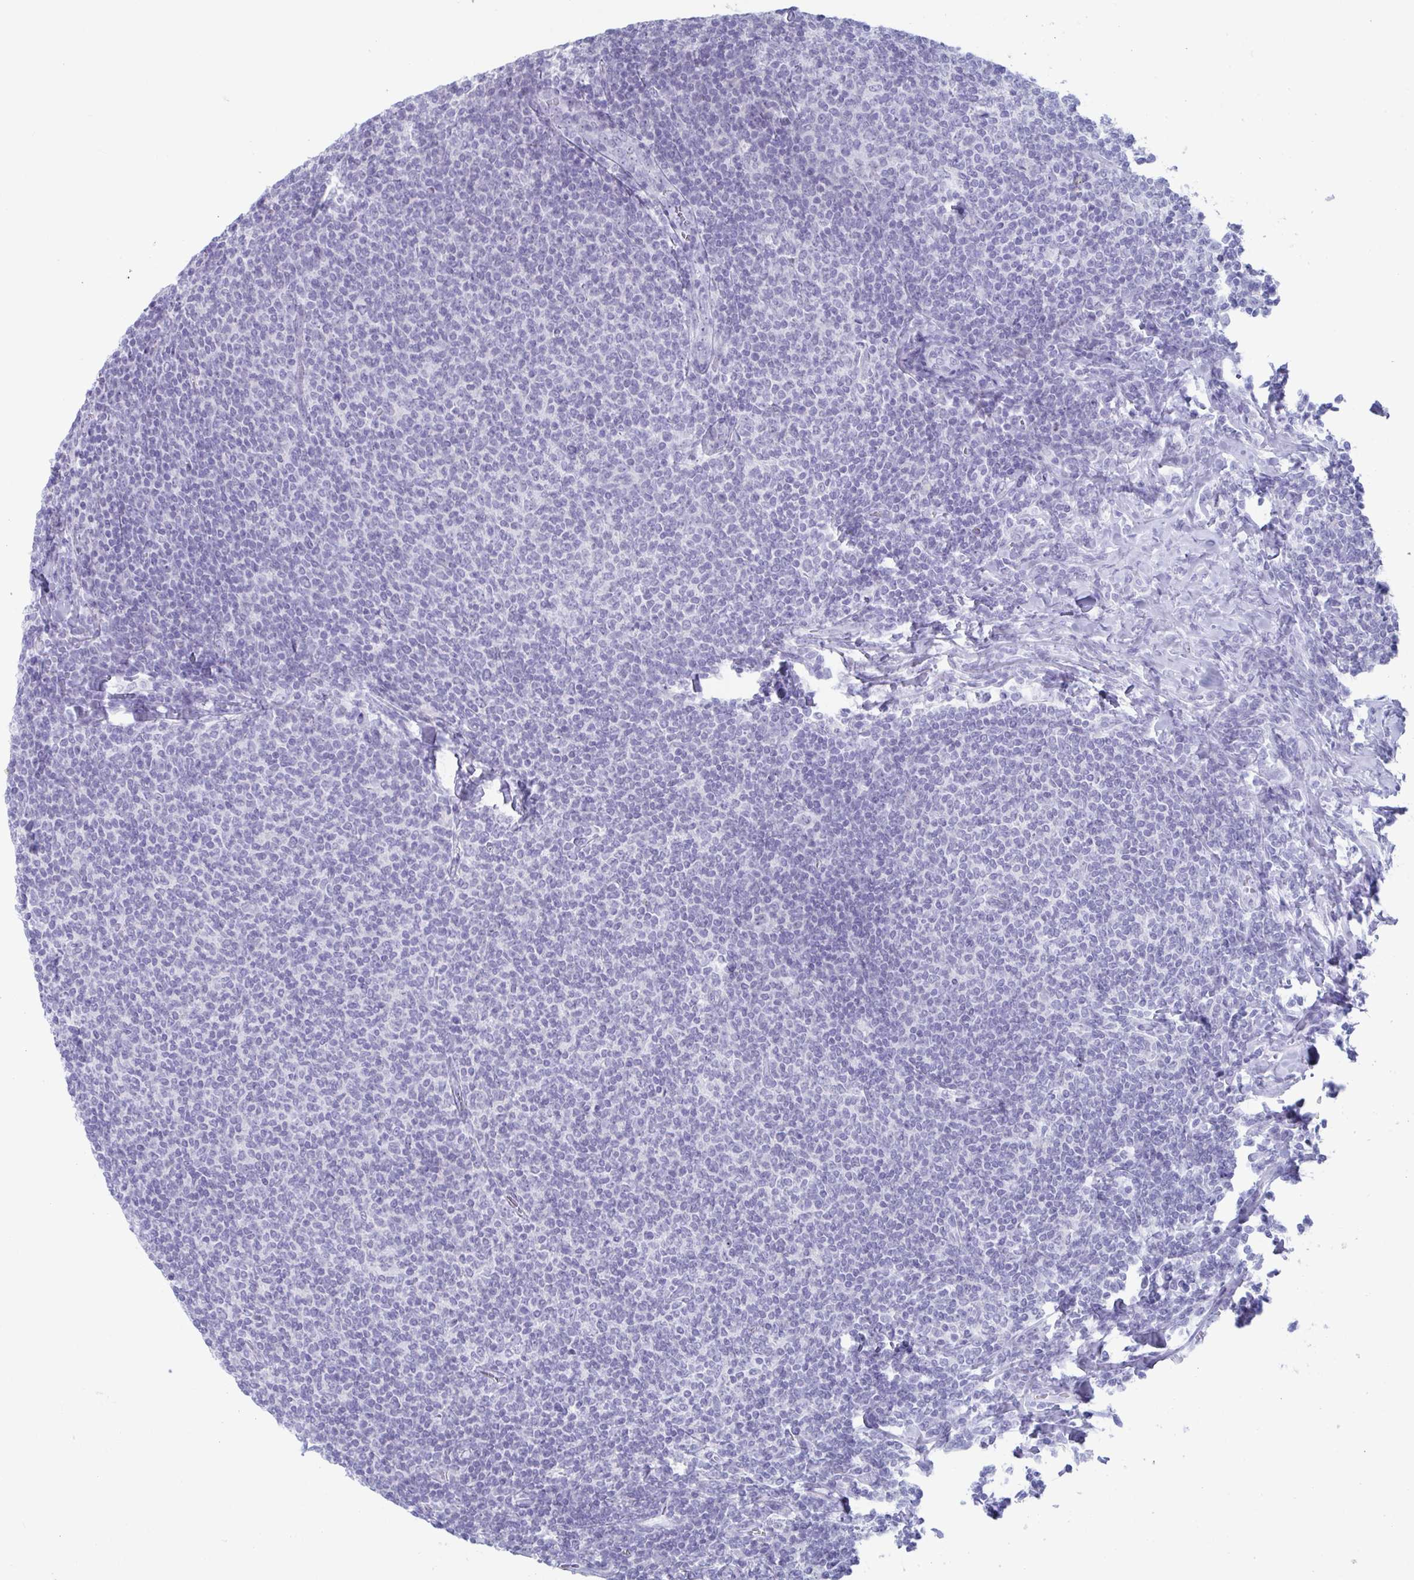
{"staining": {"intensity": "negative", "quantity": "none", "location": "none"}, "tissue": "lymphoma", "cell_type": "Tumor cells", "image_type": "cancer", "snomed": [{"axis": "morphology", "description": "Malignant lymphoma, non-Hodgkin's type, Low grade"}, {"axis": "topography", "description": "Lymph node"}], "caption": "A histopathology image of malignant lymphoma, non-Hodgkin's type (low-grade) stained for a protein displays no brown staining in tumor cells.", "gene": "CYP4F11", "patient": {"sex": "male", "age": 52}}